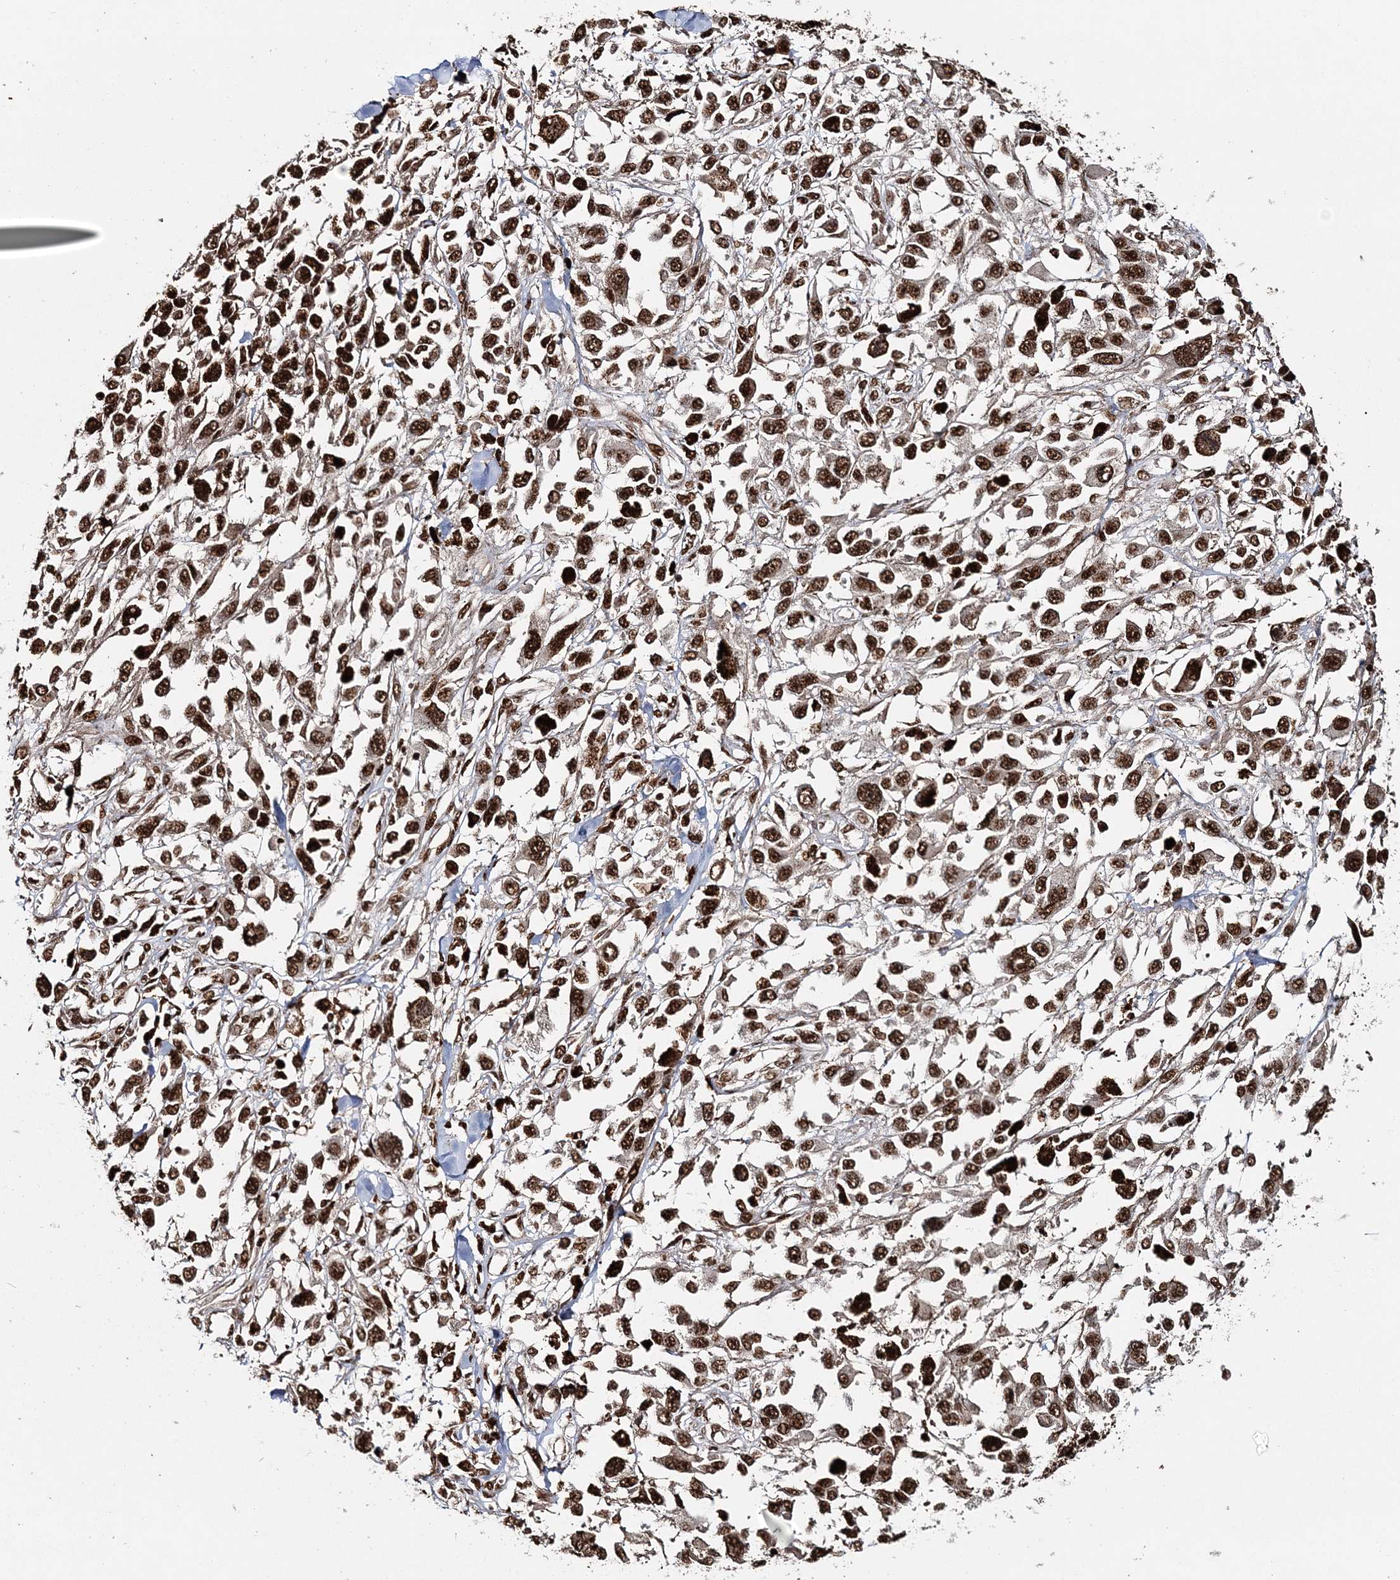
{"staining": {"intensity": "strong", "quantity": ">75%", "location": "nuclear"}, "tissue": "melanoma", "cell_type": "Tumor cells", "image_type": "cancer", "snomed": [{"axis": "morphology", "description": "Malignant melanoma, Metastatic site"}, {"axis": "topography", "description": "Lymph node"}], "caption": "Human melanoma stained with a protein marker displays strong staining in tumor cells.", "gene": "EXOSC8", "patient": {"sex": "male", "age": 59}}